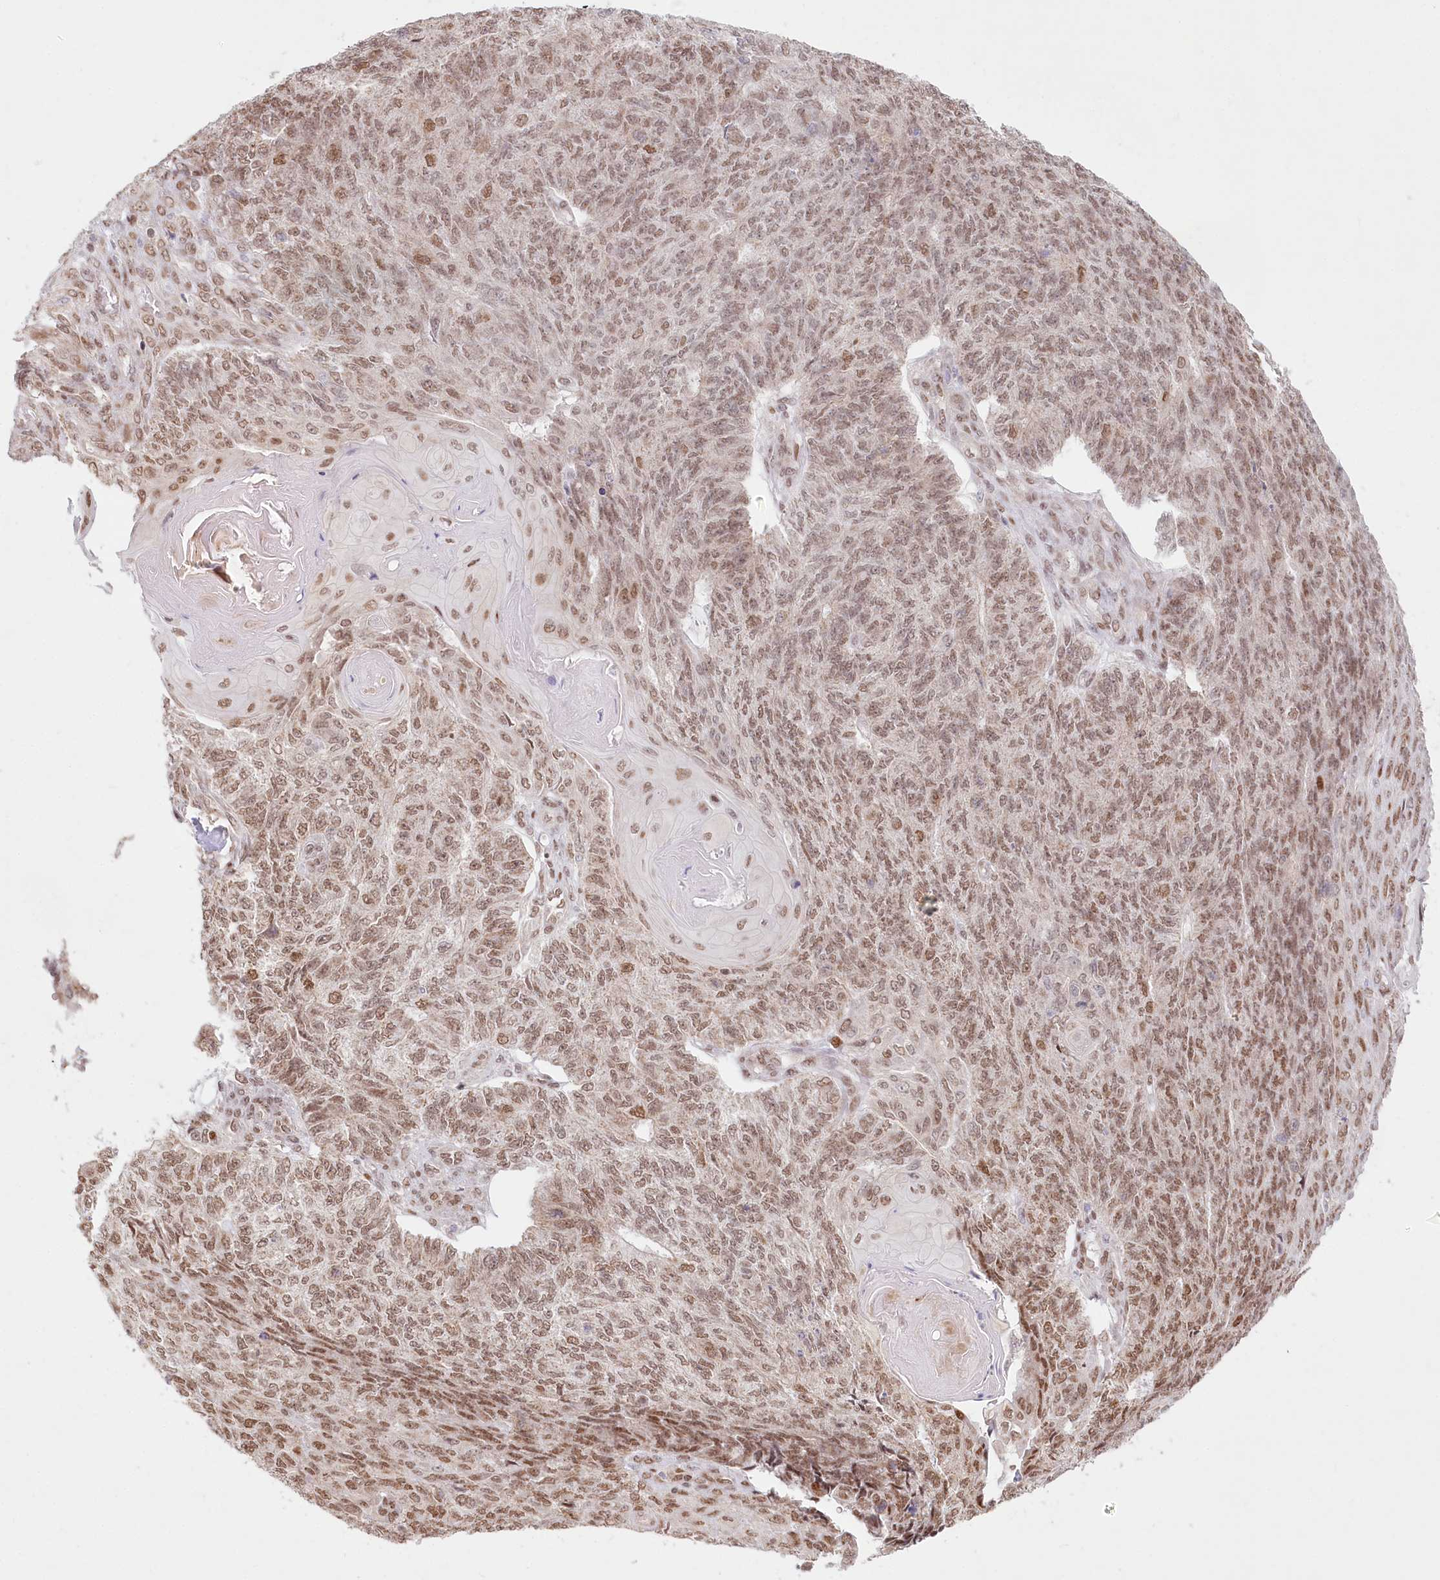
{"staining": {"intensity": "moderate", "quantity": ">75%", "location": "nuclear"}, "tissue": "endometrial cancer", "cell_type": "Tumor cells", "image_type": "cancer", "snomed": [{"axis": "morphology", "description": "Adenocarcinoma, NOS"}, {"axis": "topography", "description": "Endometrium"}], "caption": "This micrograph shows IHC staining of adenocarcinoma (endometrial), with medium moderate nuclear expression in approximately >75% of tumor cells.", "gene": "PYURF", "patient": {"sex": "female", "age": 32}}